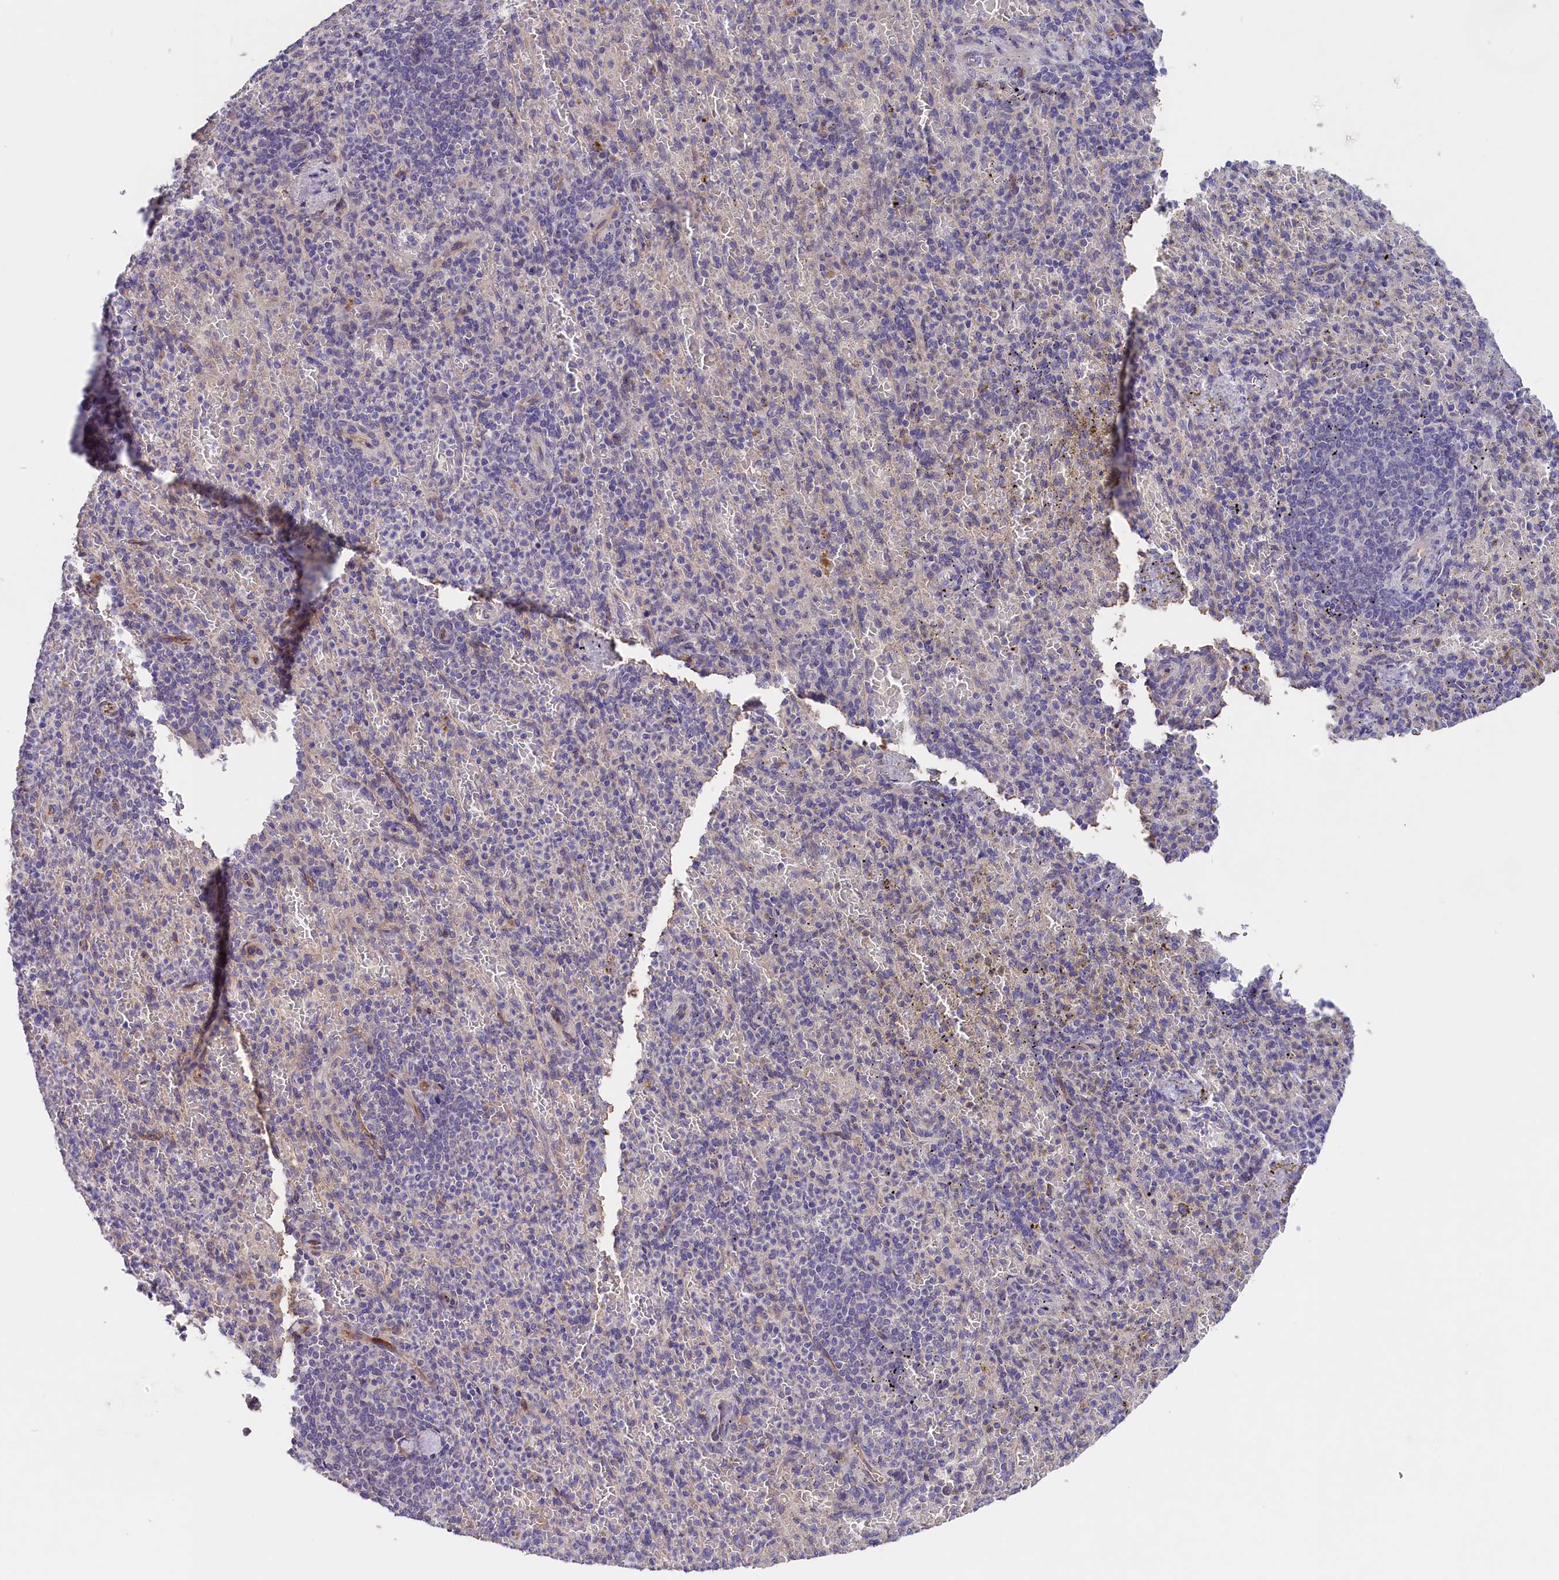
{"staining": {"intensity": "negative", "quantity": "none", "location": "none"}, "tissue": "spleen", "cell_type": "Cells in red pulp", "image_type": "normal", "snomed": [{"axis": "morphology", "description": "Normal tissue, NOS"}, {"axis": "topography", "description": "Spleen"}], "caption": "Immunohistochemical staining of benign human spleen exhibits no significant staining in cells in red pulp. The staining is performed using DAB brown chromogen with nuclei counter-stained in using hematoxylin.", "gene": "CD99L2", "patient": {"sex": "female", "age": 74}}